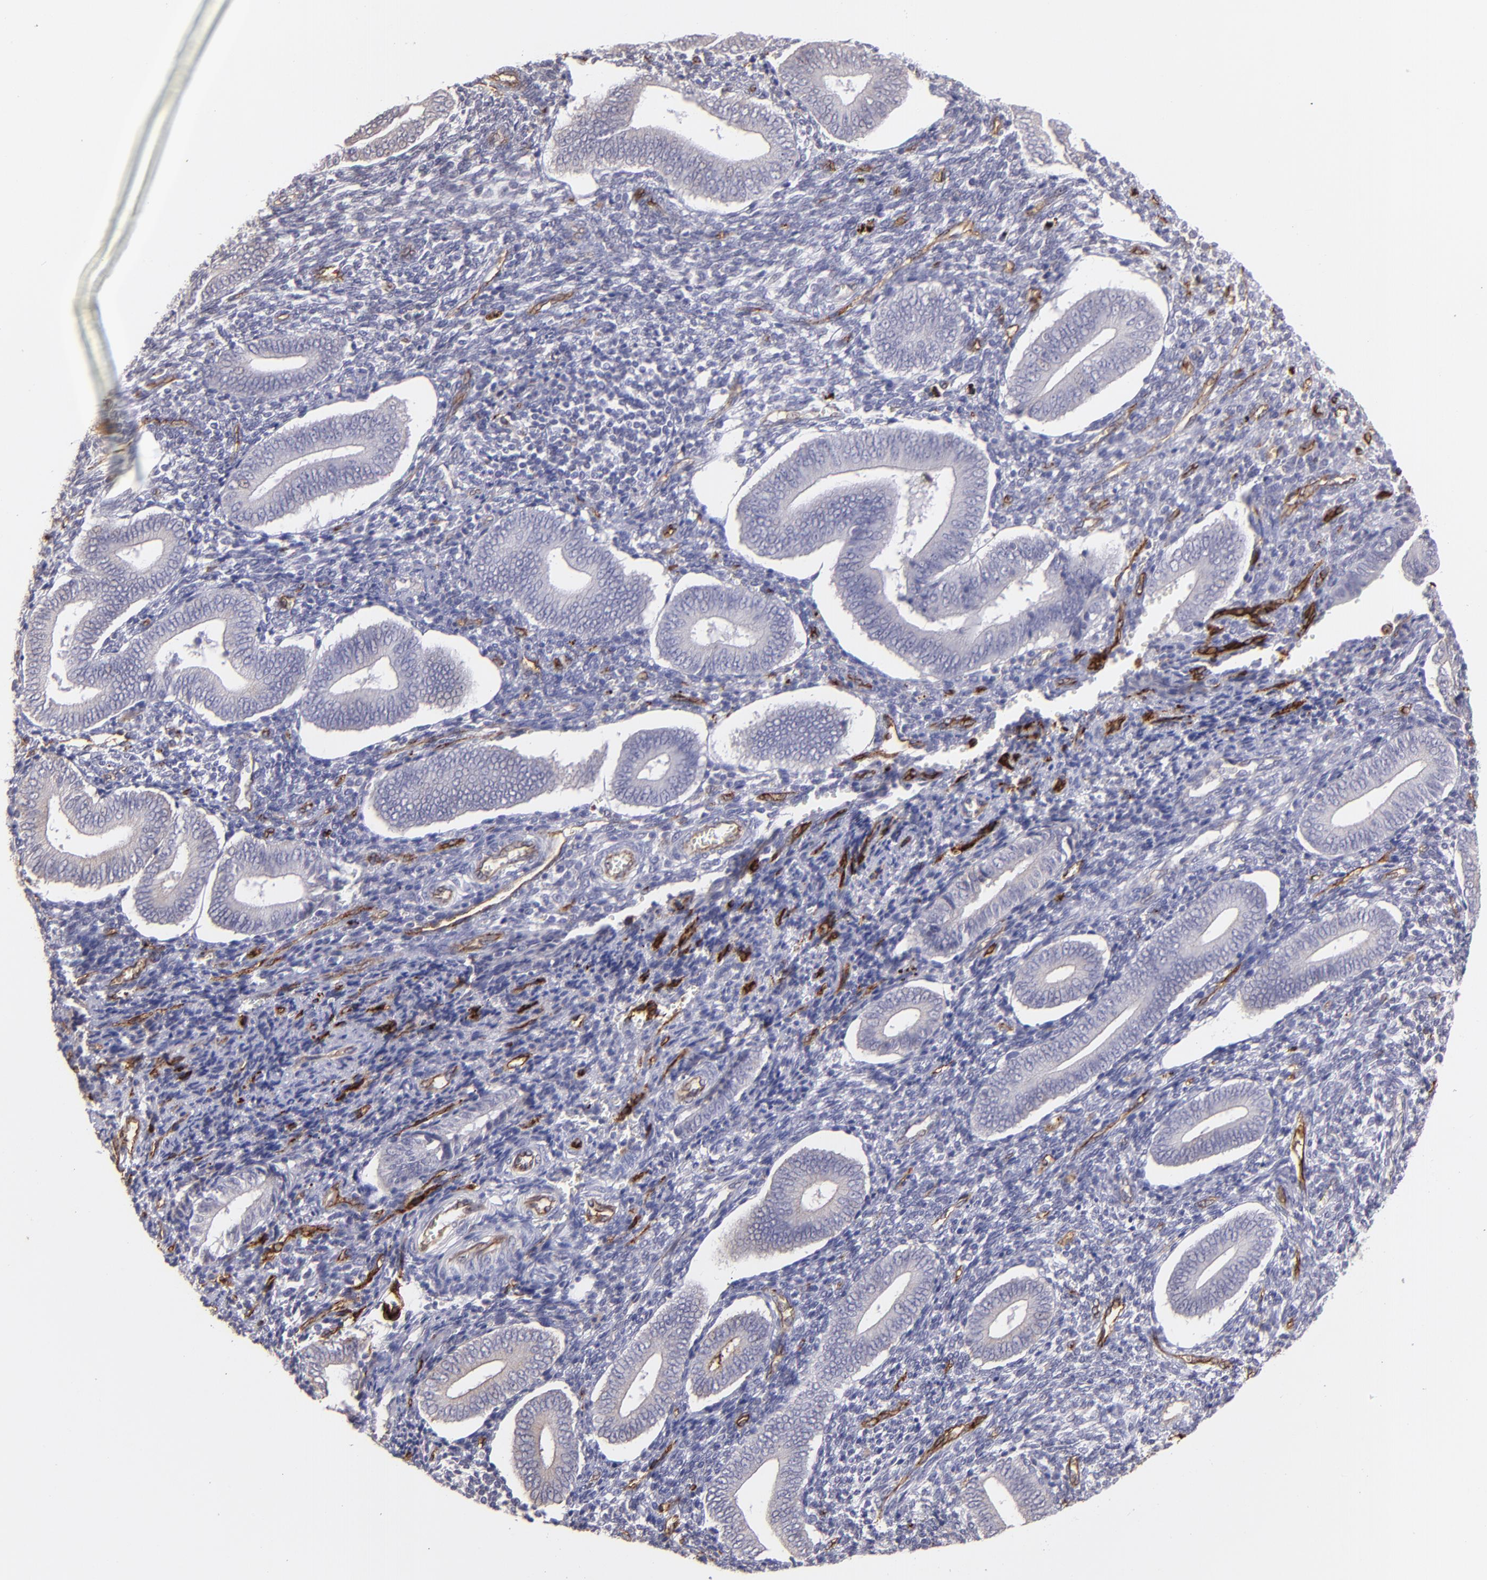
{"staining": {"intensity": "negative", "quantity": "none", "location": "none"}, "tissue": "endometrium", "cell_type": "Cells in endometrial stroma", "image_type": "normal", "snomed": [{"axis": "morphology", "description": "Normal tissue, NOS"}, {"axis": "topography", "description": "Uterus"}, {"axis": "topography", "description": "Endometrium"}], "caption": "Cells in endometrial stroma are negative for protein expression in normal human endometrium. (Stains: DAB immunohistochemistry (IHC) with hematoxylin counter stain, Microscopy: brightfield microscopy at high magnification).", "gene": "DYSF", "patient": {"sex": "female", "age": 33}}